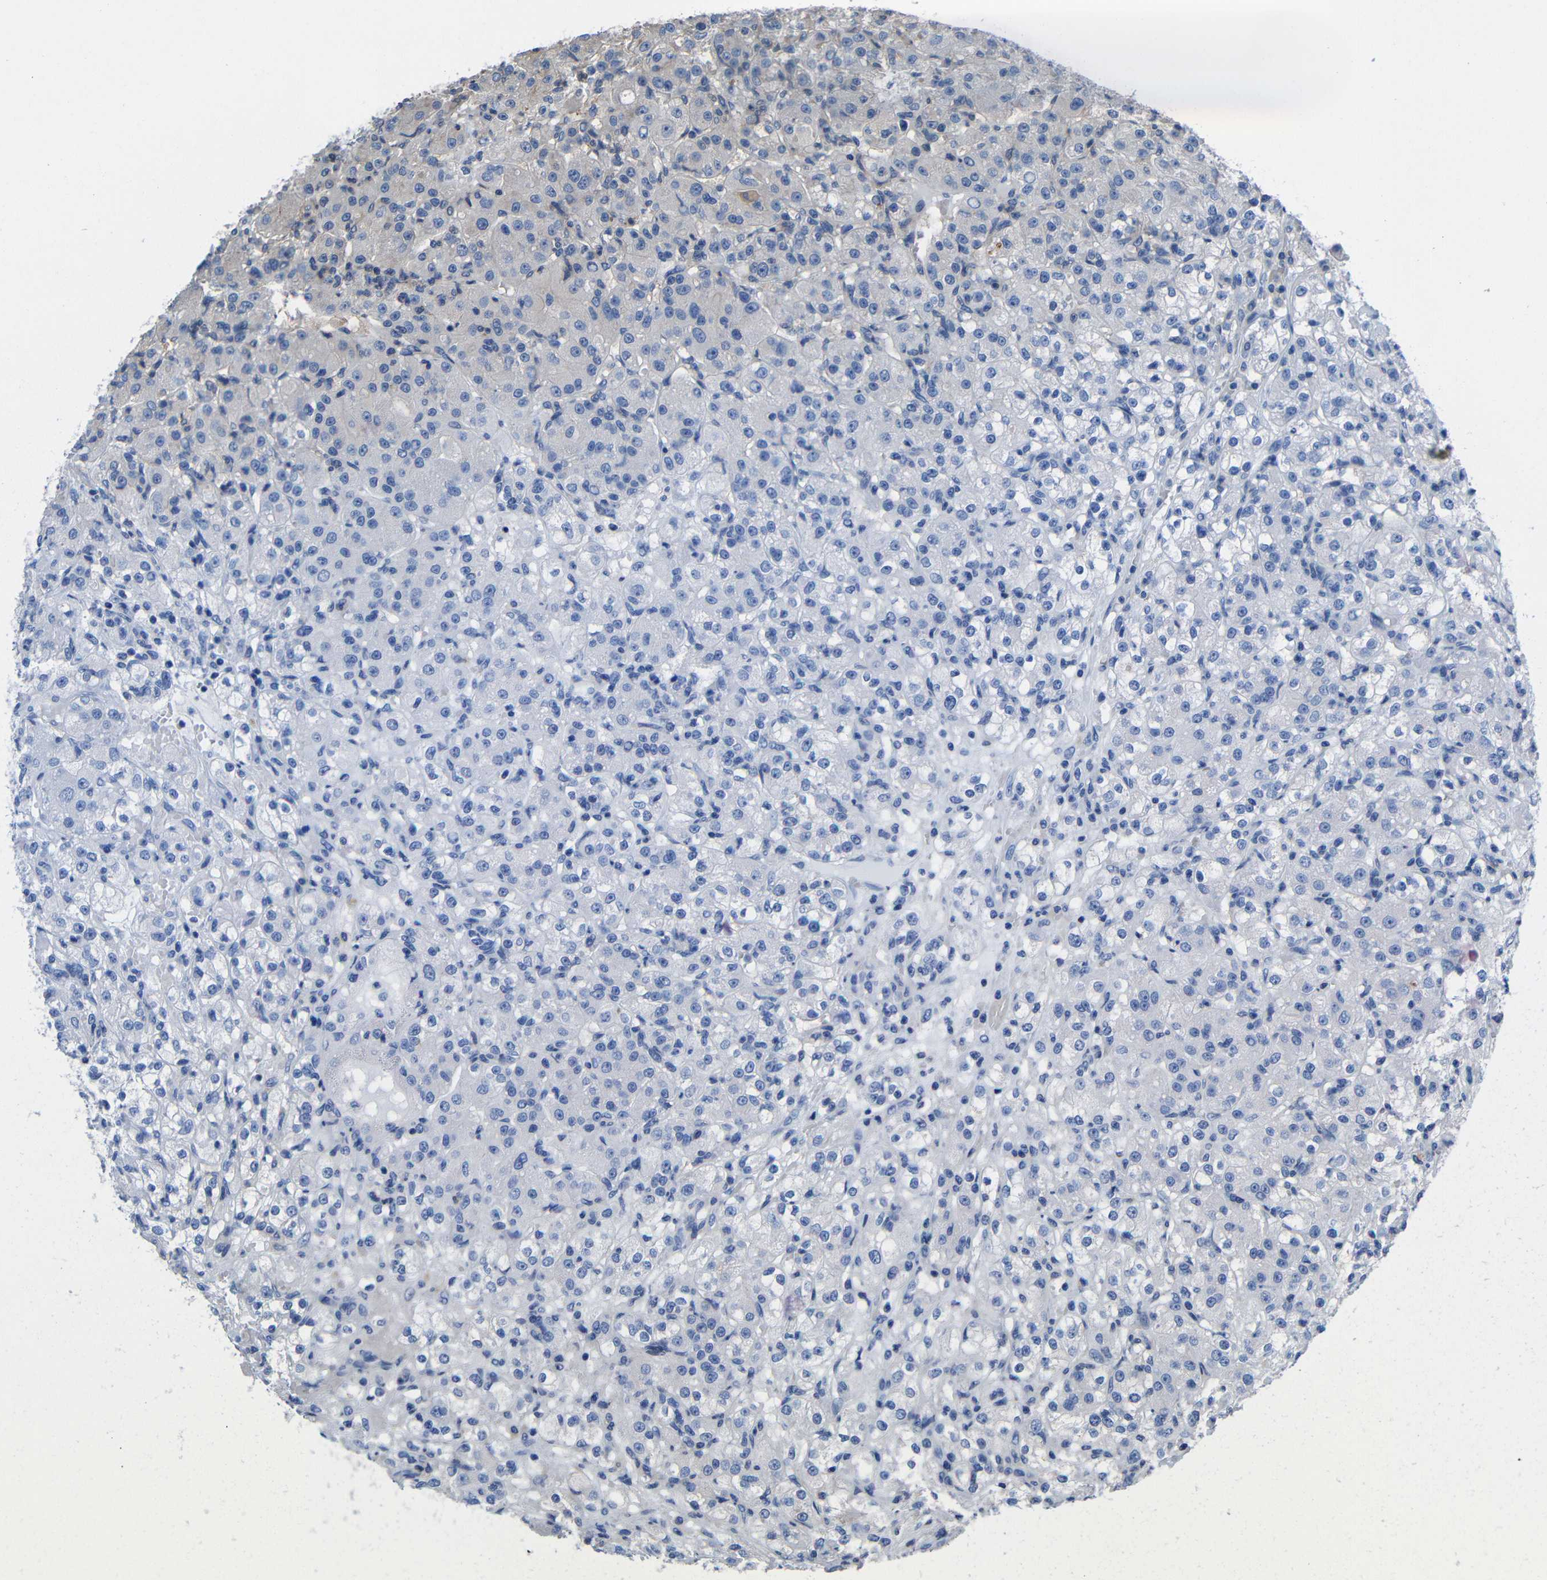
{"staining": {"intensity": "negative", "quantity": "none", "location": "none"}, "tissue": "renal cancer", "cell_type": "Tumor cells", "image_type": "cancer", "snomed": [{"axis": "morphology", "description": "Normal tissue, NOS"}, {"axis": "morphology", "description": "Adenocarcinoma, NOS"}, {"axis": "topography", "description": "Kidney"}], "caption": "Adenocarcinoma (renal) was stained to show a protein in brown. There is no significant positivity in tumor cells.", "gene": "GDI1", "patient": {"sex": "male", "age": 61}}